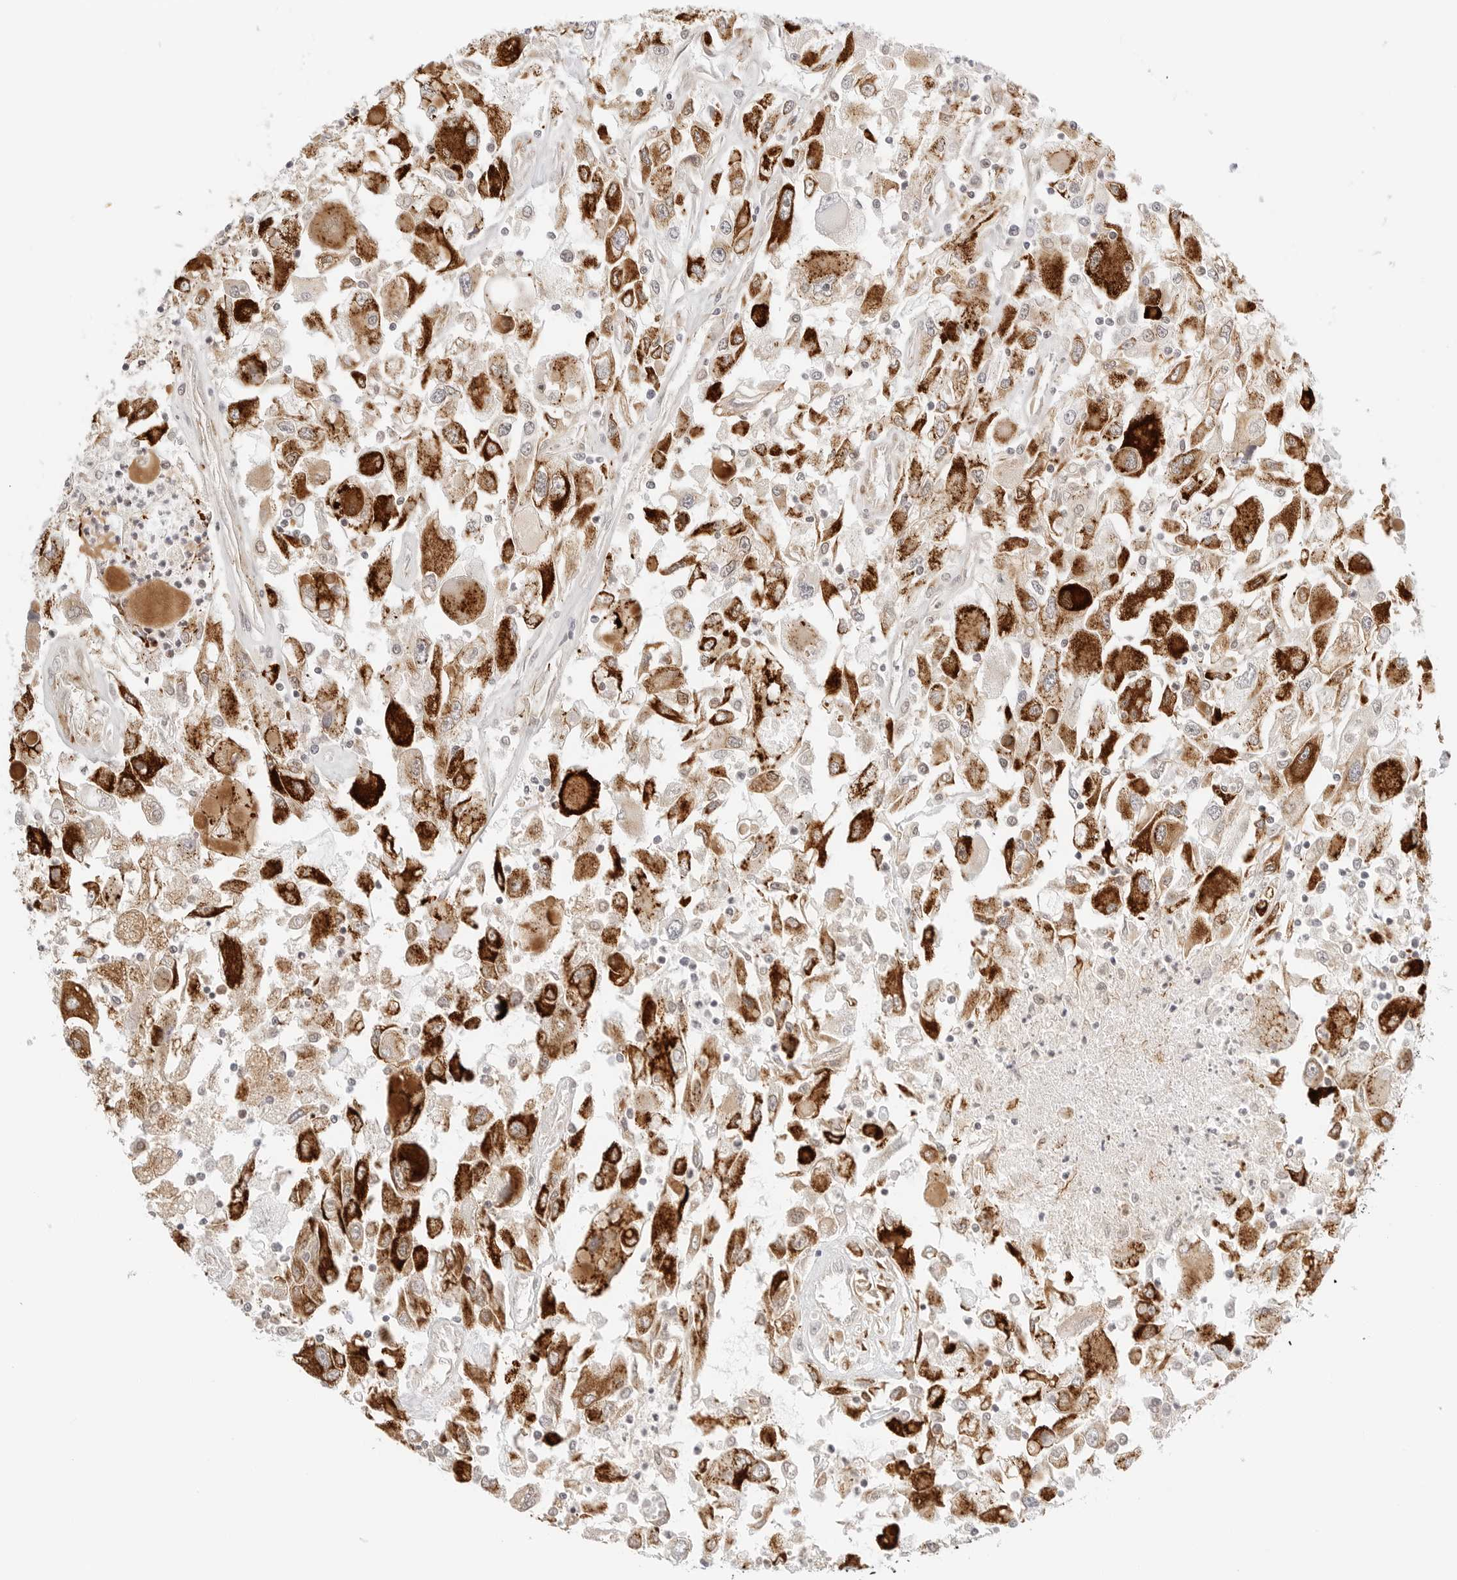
{"staining": {"intensity": "strong", "quantity": ">75%", "location": "cytoplasmic/membranous"}, "tissue": "renal cancer", "cell_type": "Tumor cells", "image_type": "cancer", "snomed": [{"axis": "morphology", "description": "Adenocarcinoma, NOS"}, {"axis": "topography", "description": "Kidney"}], "caption": "The micrograph exhibits a brown stain indicating the presence of a protein in the cytoplasmic/membranous of tumor cells in renal adenocarcinoma.", "gene": "TEKT2", "patient": {"sex": "female", "age": 52}}